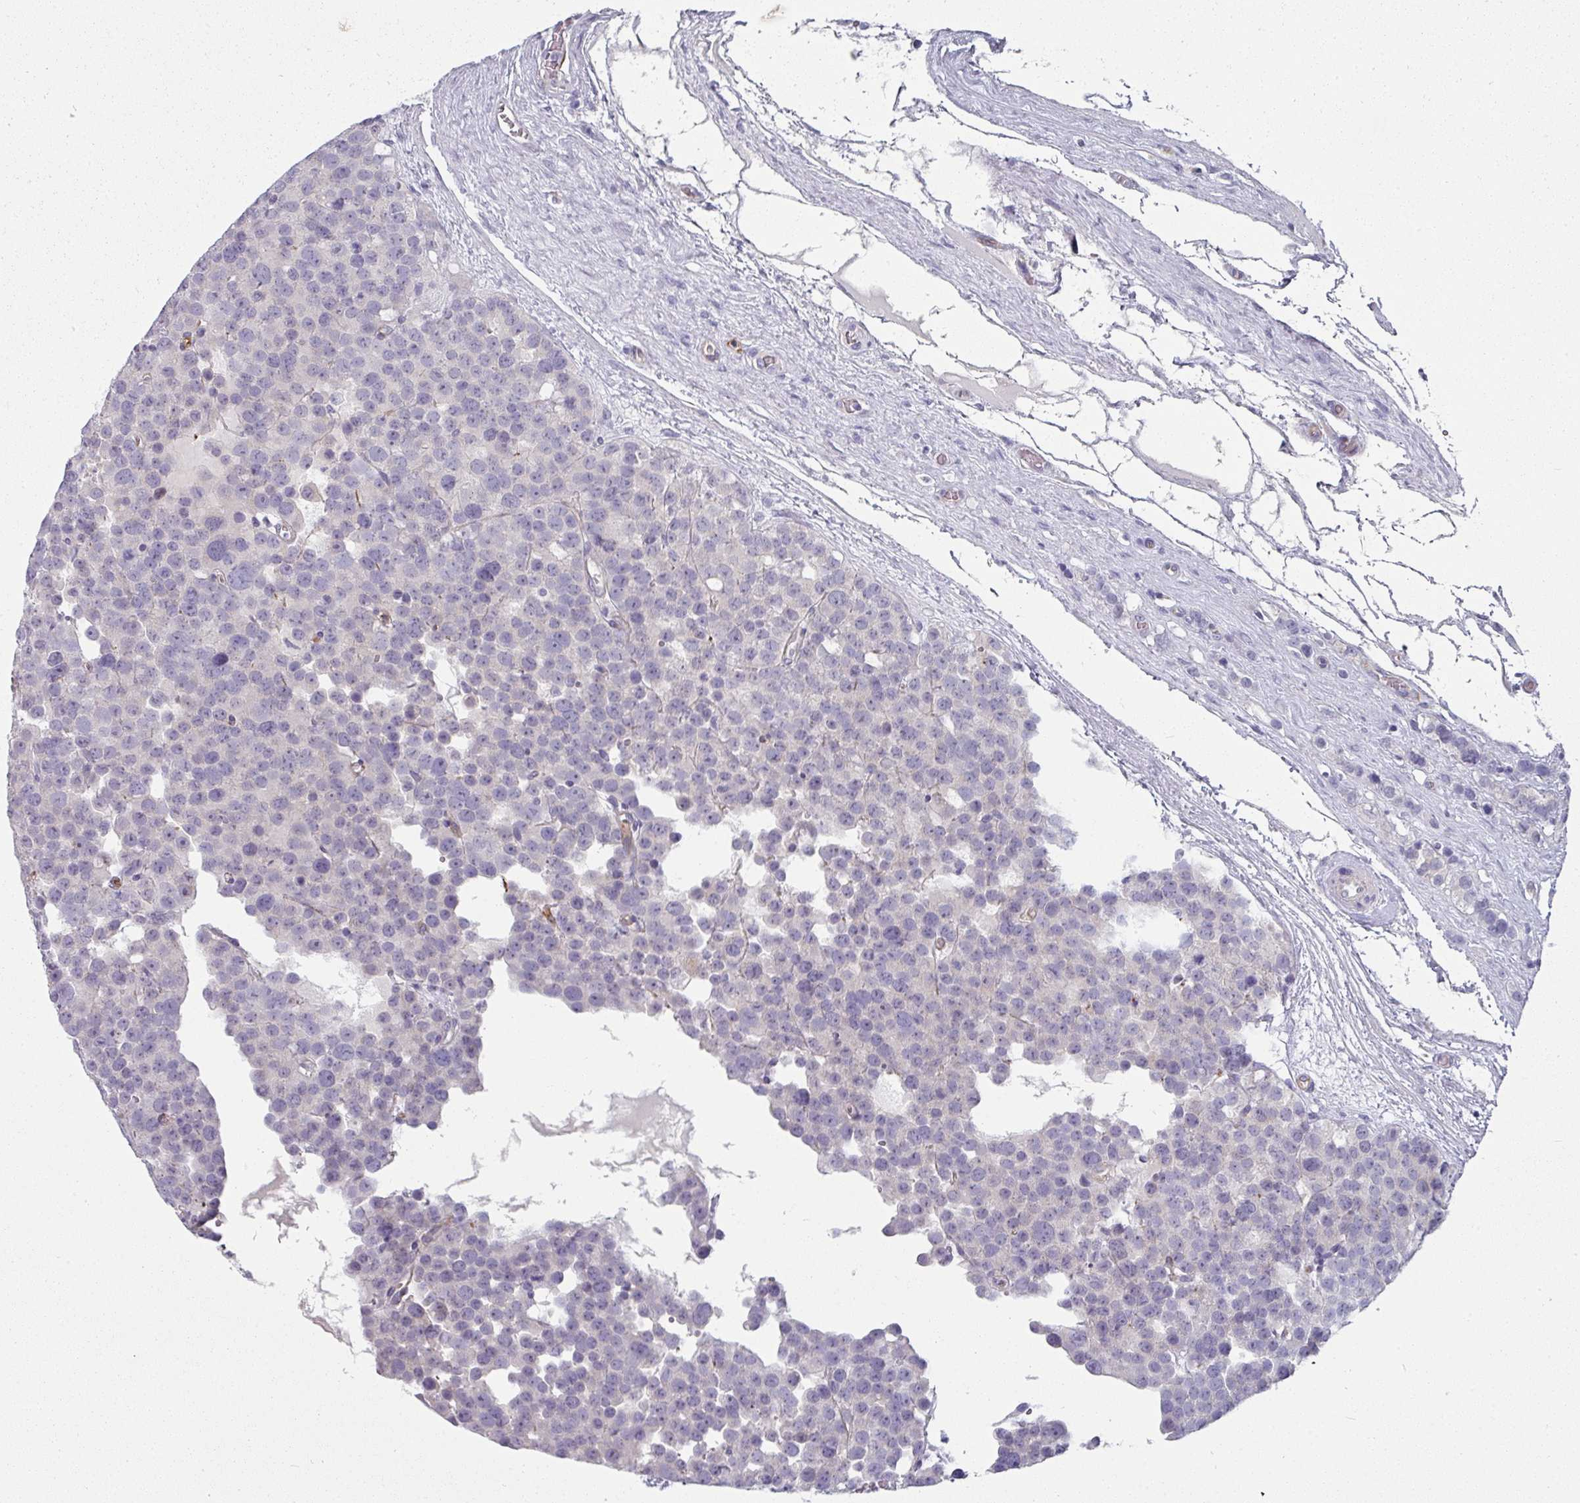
{"staining": {"intensity": "negative", "quantity": "none", "location": "none"}, "tissue": "testis cancer", "cell_type": "Tumor cells", "image_type": "cancer", "snomed": [{"axis": "morphology", "description": "Seminoma, NOS"}, {"axis": "topography", "description": "Testis"}], "caption": "Immunohistochemistry (IHC) image of testis cancer (seminoma) stained for a protein (brown), which demonstrates no staining in tumor cells.", "gene": "SLC17A7", "patient": {"sex": "male", "age": 71}}